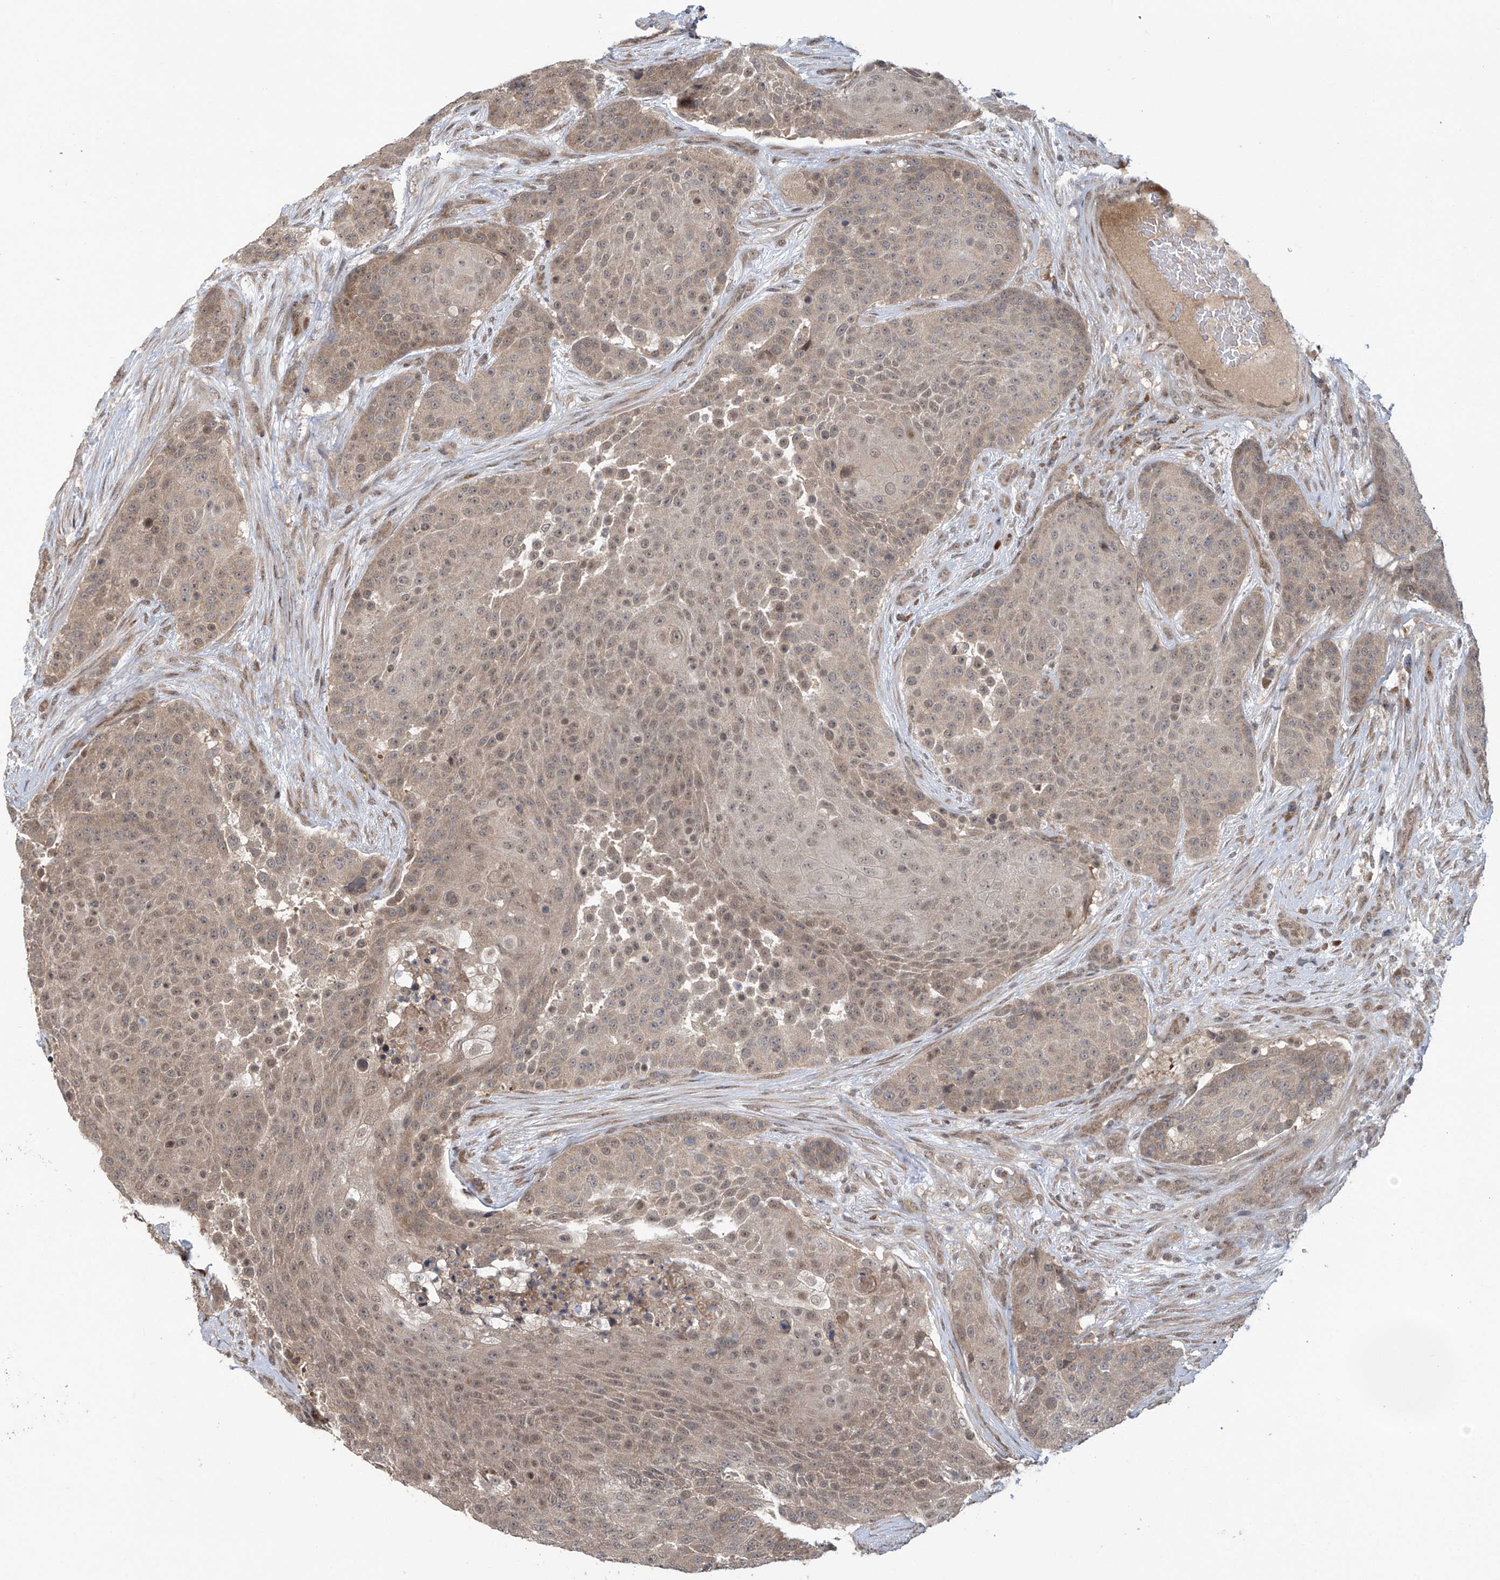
{"staining": {"intensity": "weak", "quantity": ">75%", "location": "cytoplasmic/membranous,nuclear"}, "tissue": "urothelial cancer", "cell_type": "Tumor cells", "image_type": "cancer", "snomed": [{"axis": "morphology", "description": "Urothelial carcinoma, High grade"}, {"axis": "topography", "description": "Urinary bladder"}], "caption": "IHC (DAB (3,3'-diaminobenzidine)) staining of high-grade urothelial carcinoma shows weak cytoplasmic/membranous and nuclear protein positivity in approximately >75% of tumor cells.", "gene": "ABHD13", "patient": {"sex": "female", "age": 63}}